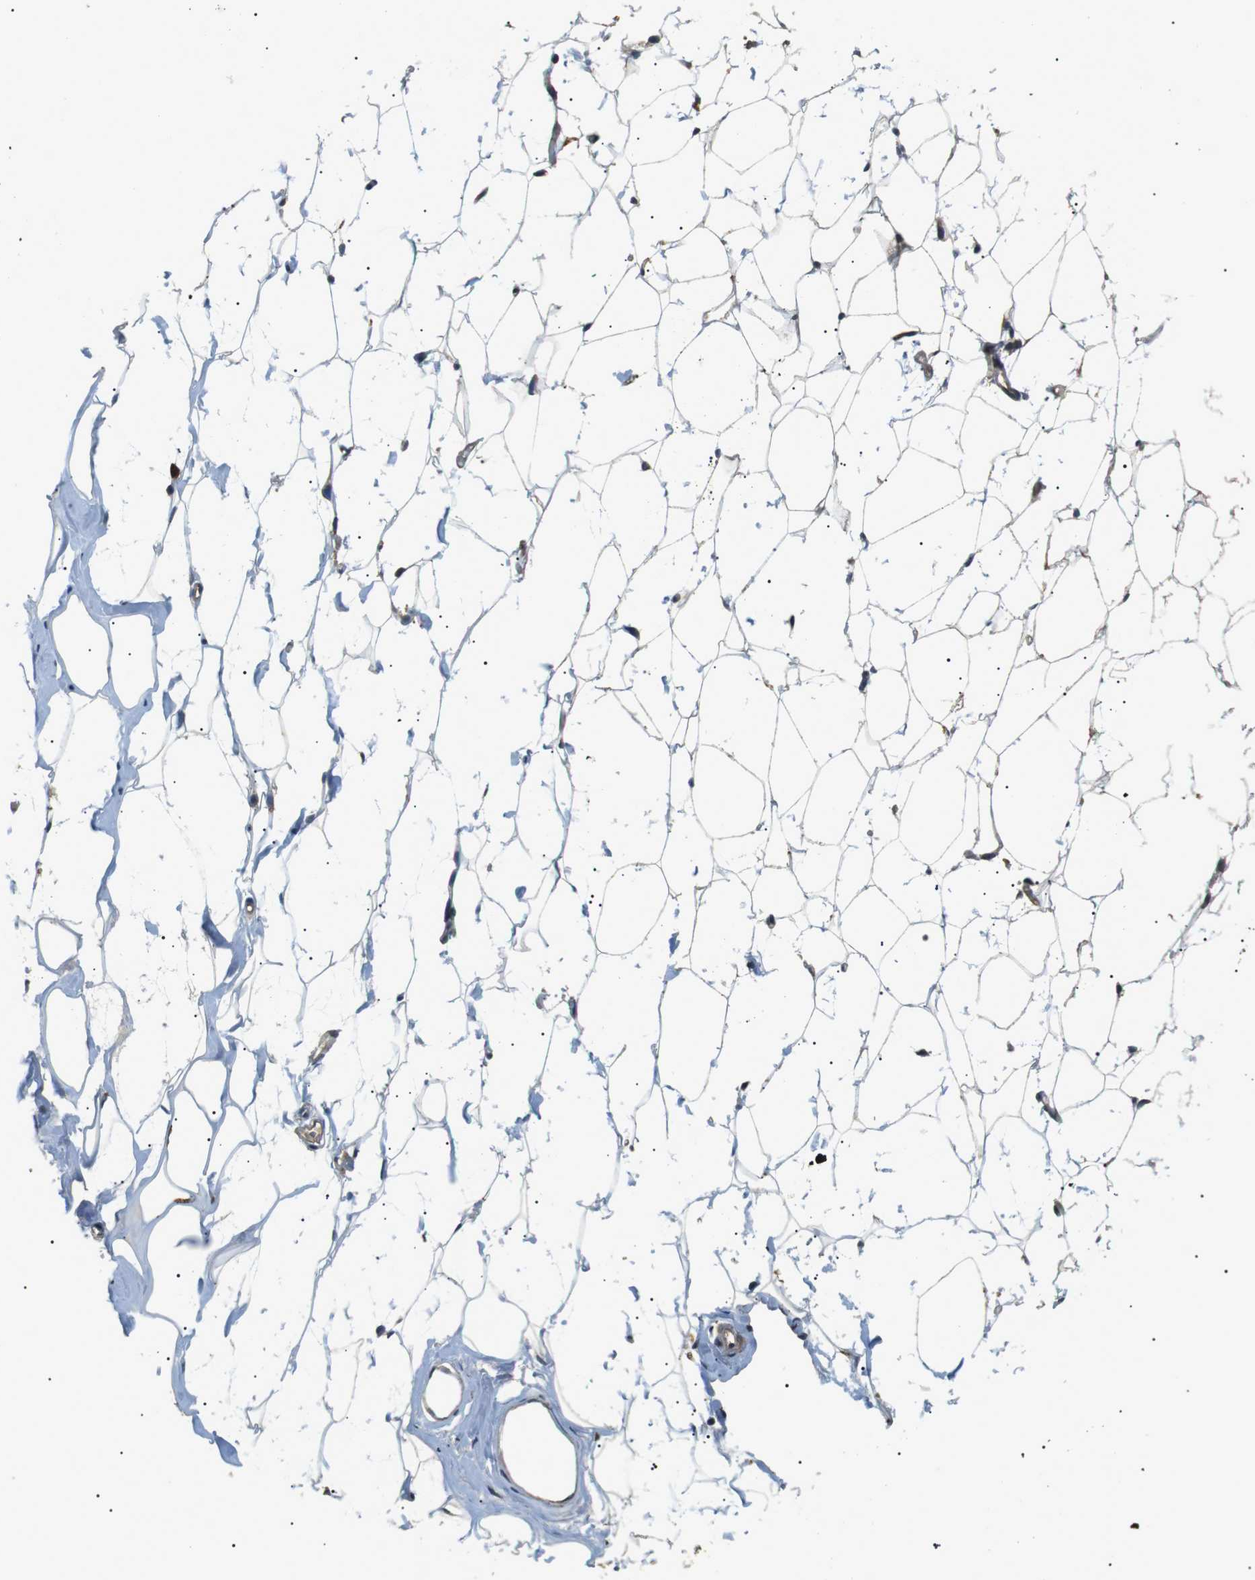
{"staining": {"intensity": "negative", "quantity": "none", "location": "none"}, "tissue": "adipose tissue", "cell_type": "Adipocytes", "image_type": "normal", "snomed": [{"axis": "morphology", "description": "Normal tissue, NOS"}, {"axis": "topography", "description": "Breast"}, {"axis": "topography", "description": "Soft tissue"}], "caption": "Histopathology image shows no significant protein positivity in adipocytes of unremarkable adipose tissue. (Brightfield microscopy of DAB immunohistochemistry at high magnification).", "gene": "HSPA13", "patient": {"sex": "female", "age": 75}}